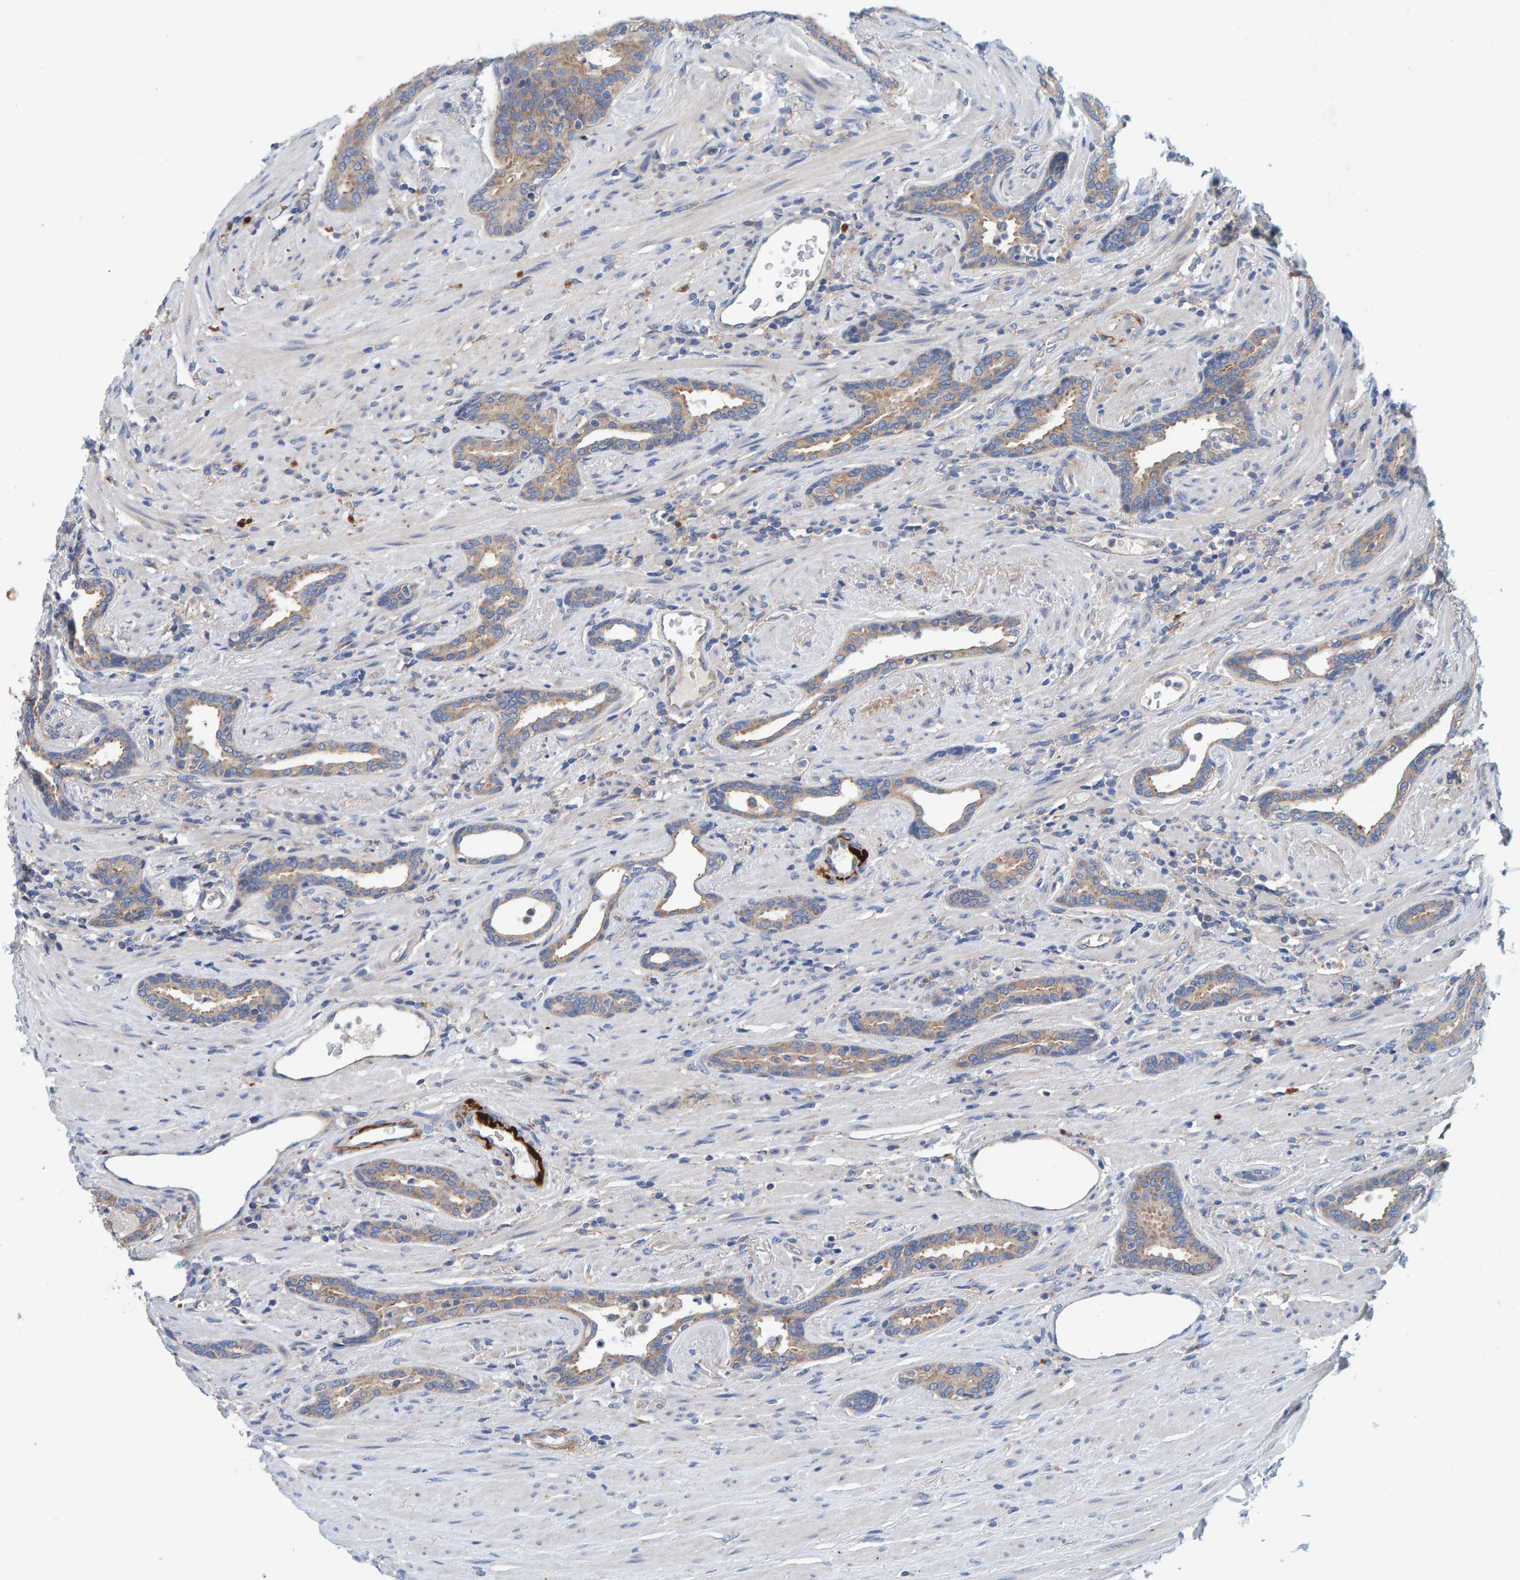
{"staining": {"intensity": "weak", "quantity": ">75%", "location": "cytoplasmic/membranous"}, "tissue": "prostate cancer", "cell_type": "Tumor cells", "image_type": "cancer", "snomed": [{"axis": "morphology", "description": "Adenocarcinoma, High grade"}, {"axis": "topography", "description": "Prostate"}], "caption": "Prostate cancer stained for a protein (brown) demonstrates weak cytoplasmic/membranous positive staining in about >75% of tumor cells.", "gene": "MKLN1", "patient": {"sex": "male", "age": 71}}